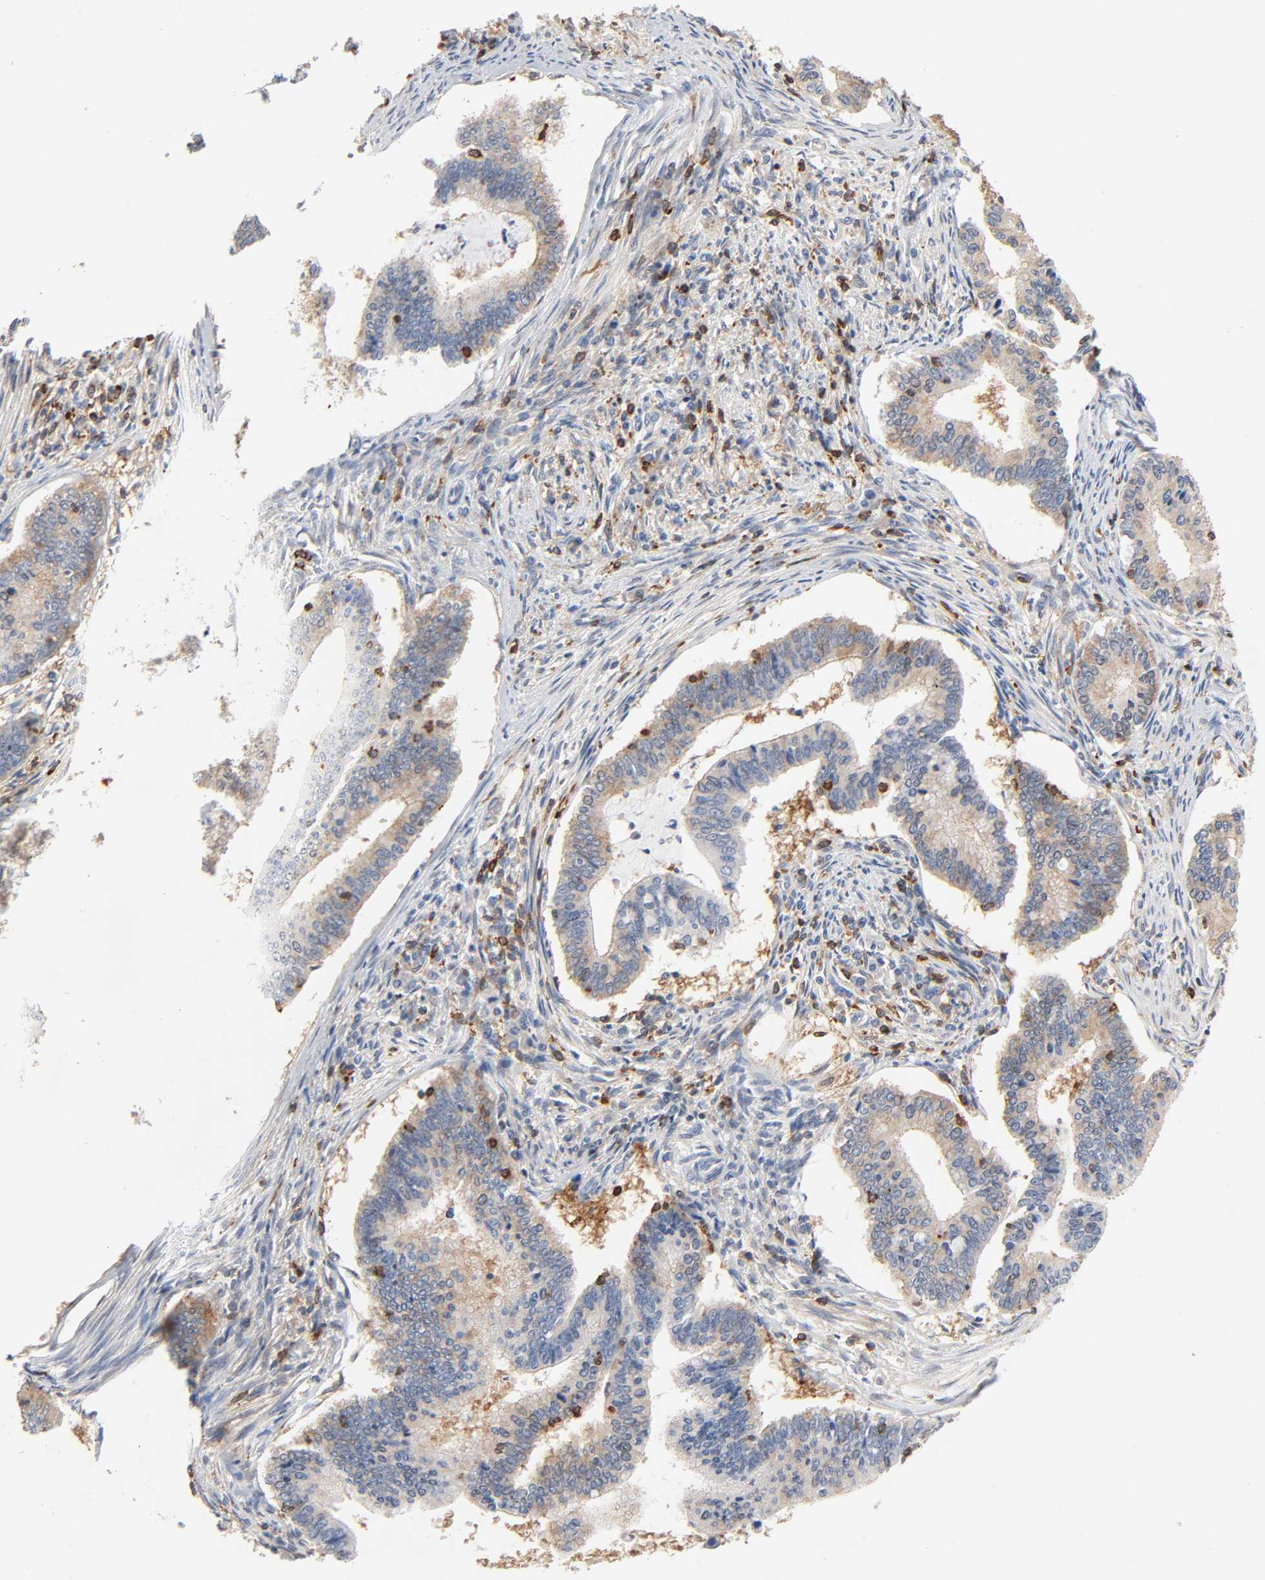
{"staining": {"intensity": "moderate", "quantity": ">75%", "location": "cytoplasmic/membranous"}, "tissue": "cervical cancer", "cell_type": "Tumor cells", "image_type": "cancer", "snomed": [{"axis": "morphology", "description": "Adenocarcinoma, NOS"}, {"axis": "topography", "description": "Cervix"}], "caption": "Tumor cells exhibit moderate cytoplasmic/membranous expression in about >75% of cells in cervical cancer (adenocarcinoma).", "gene": "BIN1", "patient": {"sex": "female", "age": 36}}